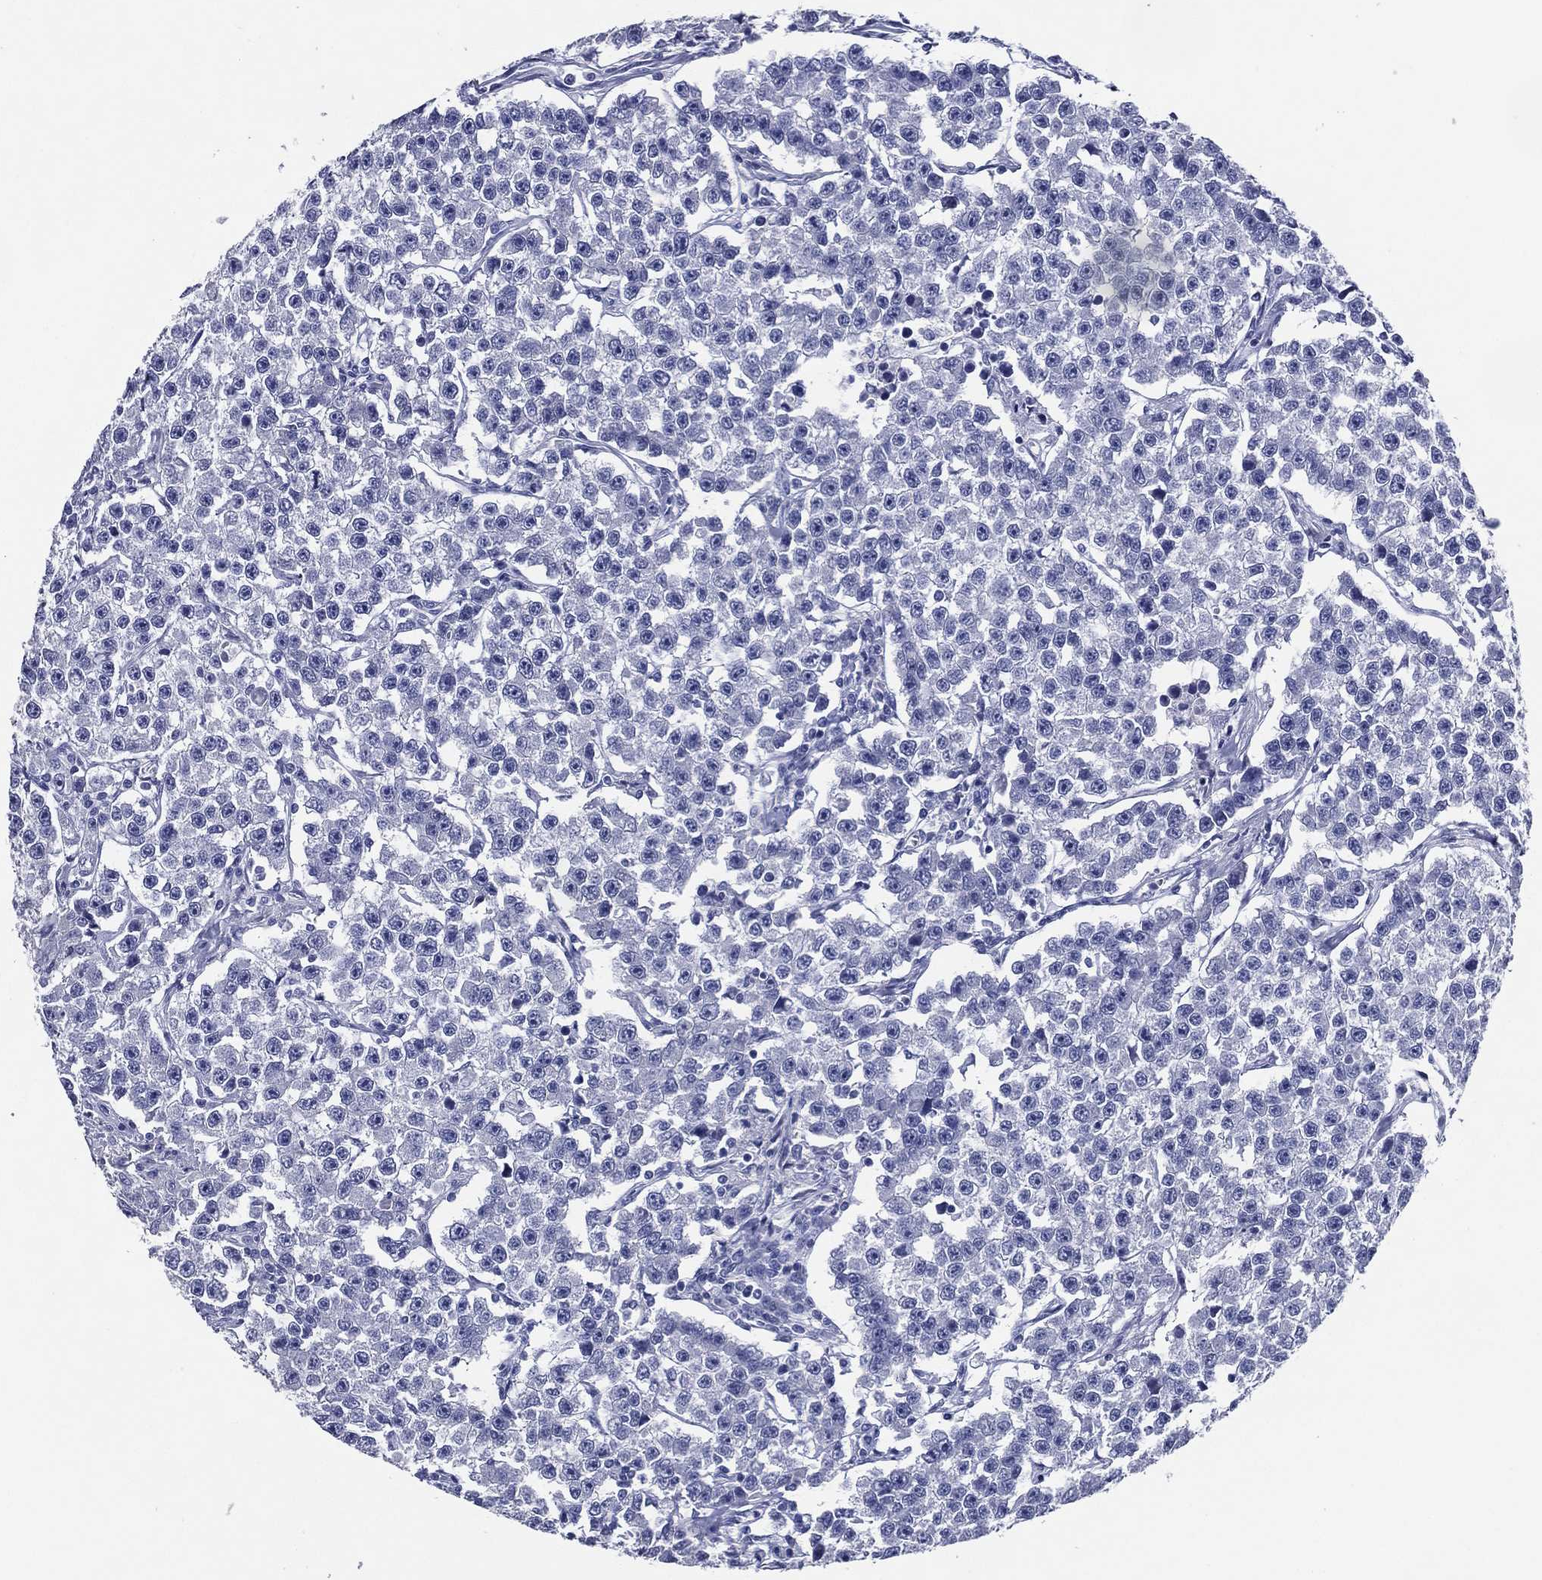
{"staining": {"intensity": "negative", "quantity": "none", "location": "none"}, "tissue": "testis cancer", "cell_type": "Tumor cells", "image_type": "cancer", "snomed": [{"axis": "morphology", "description": "Seminoma, NOS"}, {"axis": "topography", "description": "Testis"}], "caption": "Immunohistochemistry histopathology image of testis seminoma stained for a protein (brown), which displays no positivity in tumor cells.", "gene": "ACE2", "patient": {"sex": "male", "age": 59}}